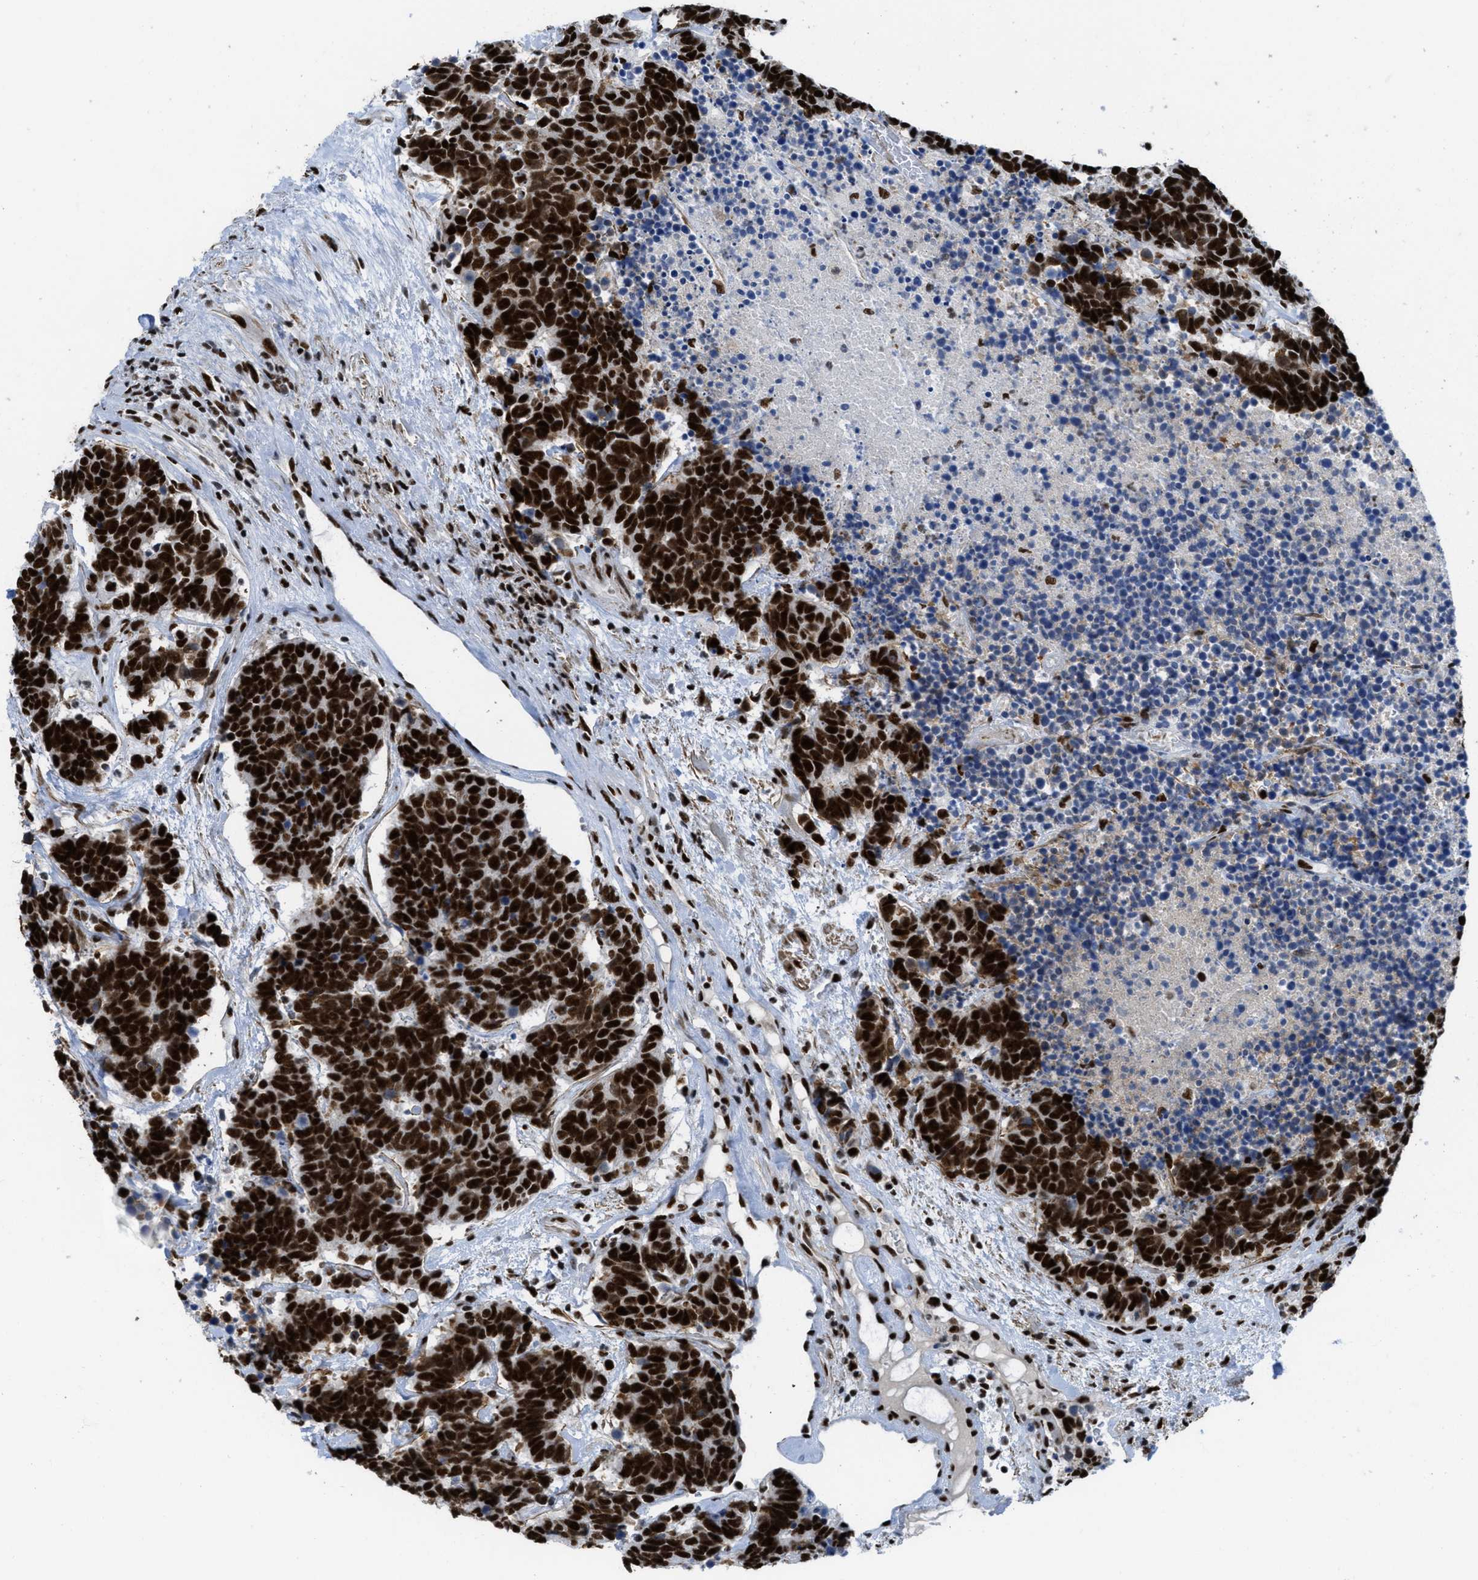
{"staining": {"intensity": "strong", "quantity": ">75%", "location": "nuclear"}, "tissue": "carcinoid", "cell_type": "Tumor cells", "image_type": "cancer", "snomed": [{"axis": "morphology", "description": "Carcinoma, NOS"}, {"axis": "morphology", "description": "Carcinoid, malignant, NOS"}, {"axis": "topography", "description": "Urinary bladder"}], "caption": "Strong nuclear positivity is present in approximately >75% of tumor cells in carcinoma.", "gene": "ZNF207", "patient": {"sex": "male", "age": 57}}